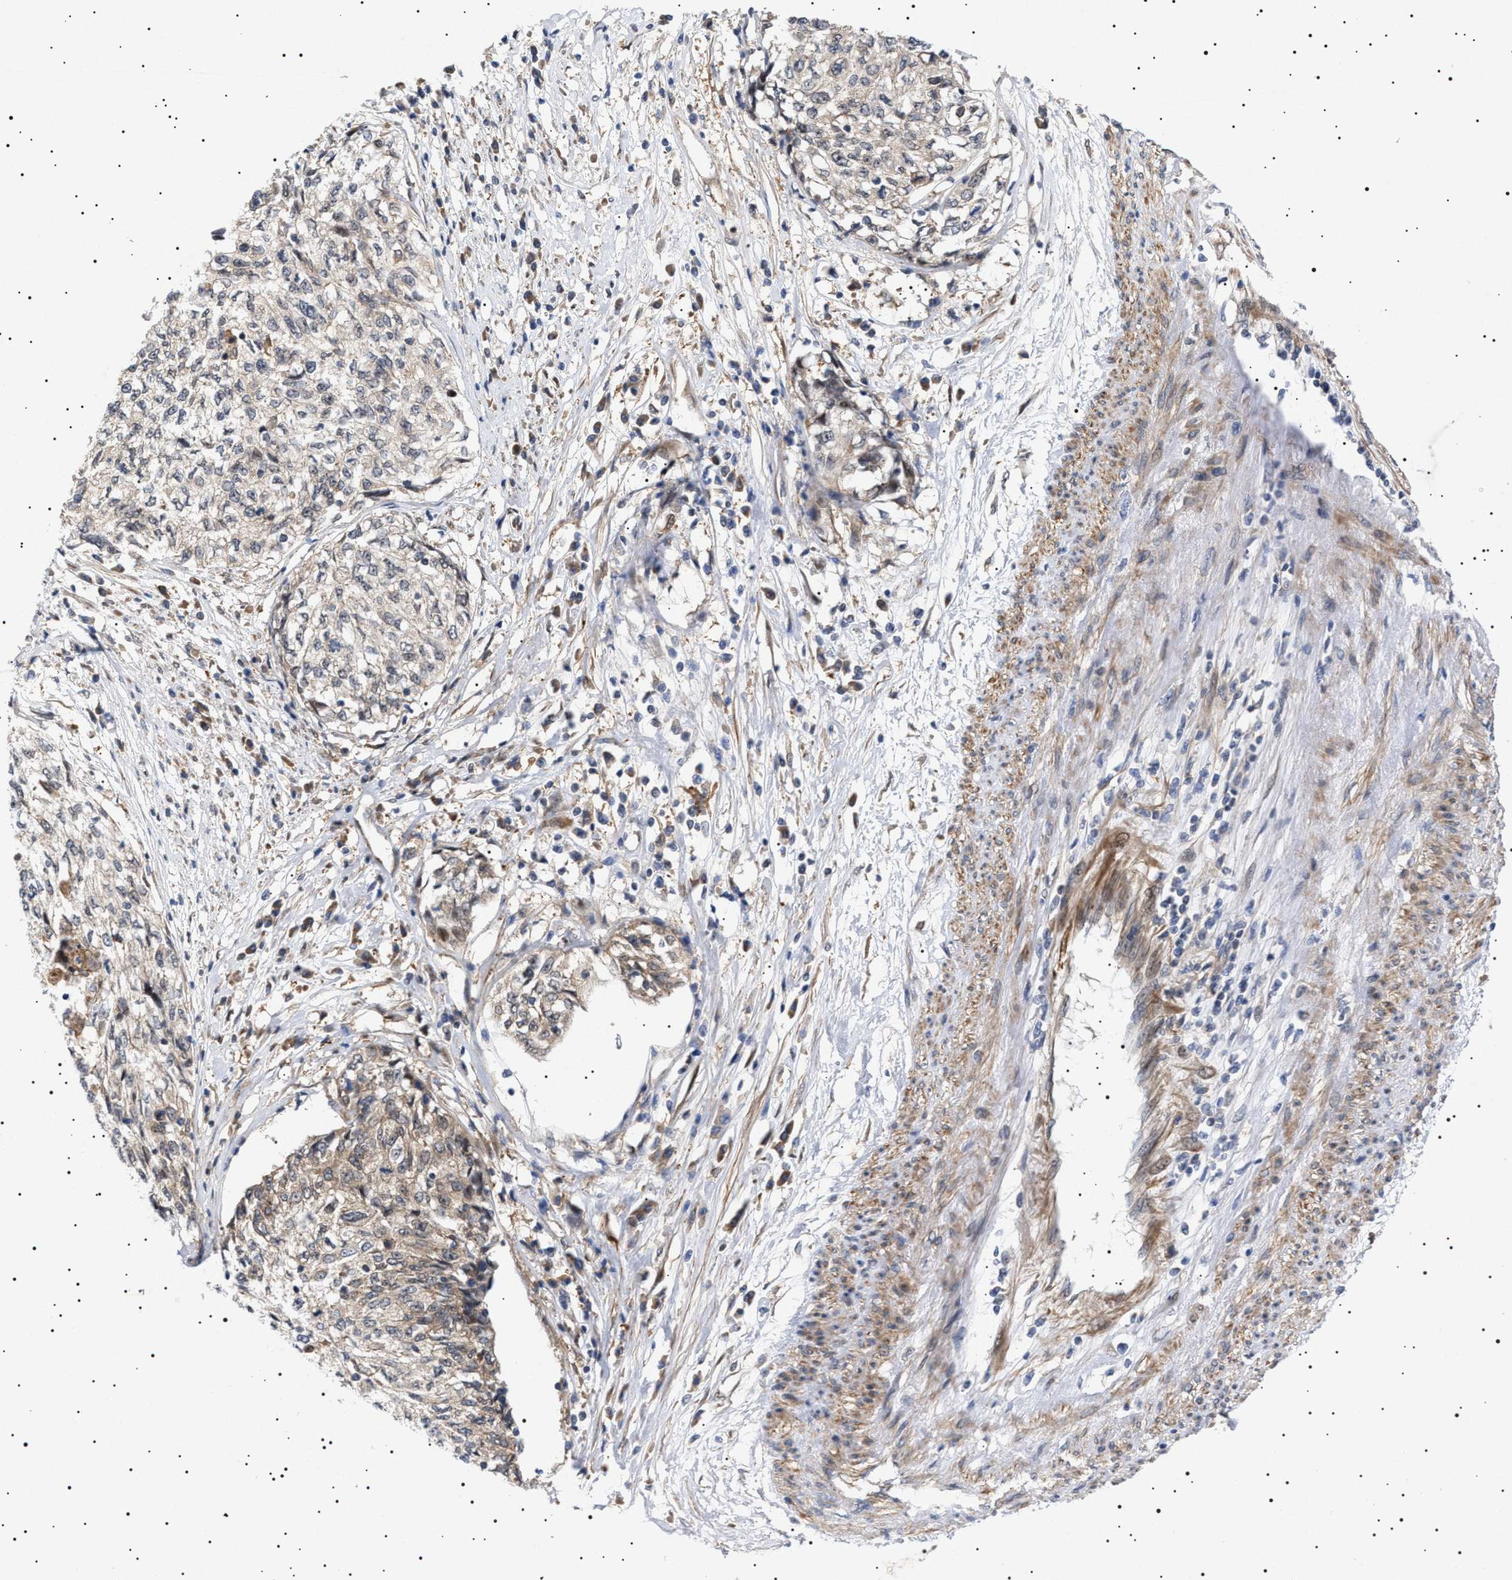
{"staining": {"intensity": "weak", "quantity": "<25%", "location": "cytoplasmic/membranous"}, "tissue": "cervical cancer", "cell_type": "Tumor cells", "image_type": "cancer", "snomed": [{"axis": "morphology", "description": "Squamous cell carcinoma, NOS"}, {"axis": "topography", "description": "Cervix"}], "caption": "The immunohistochemistry photomicrograph has no significant positivity in tumor cells of cervical cancer tissue.", "gene": "NPLOC4", "patient": {"sex": "female", "age": 57}}